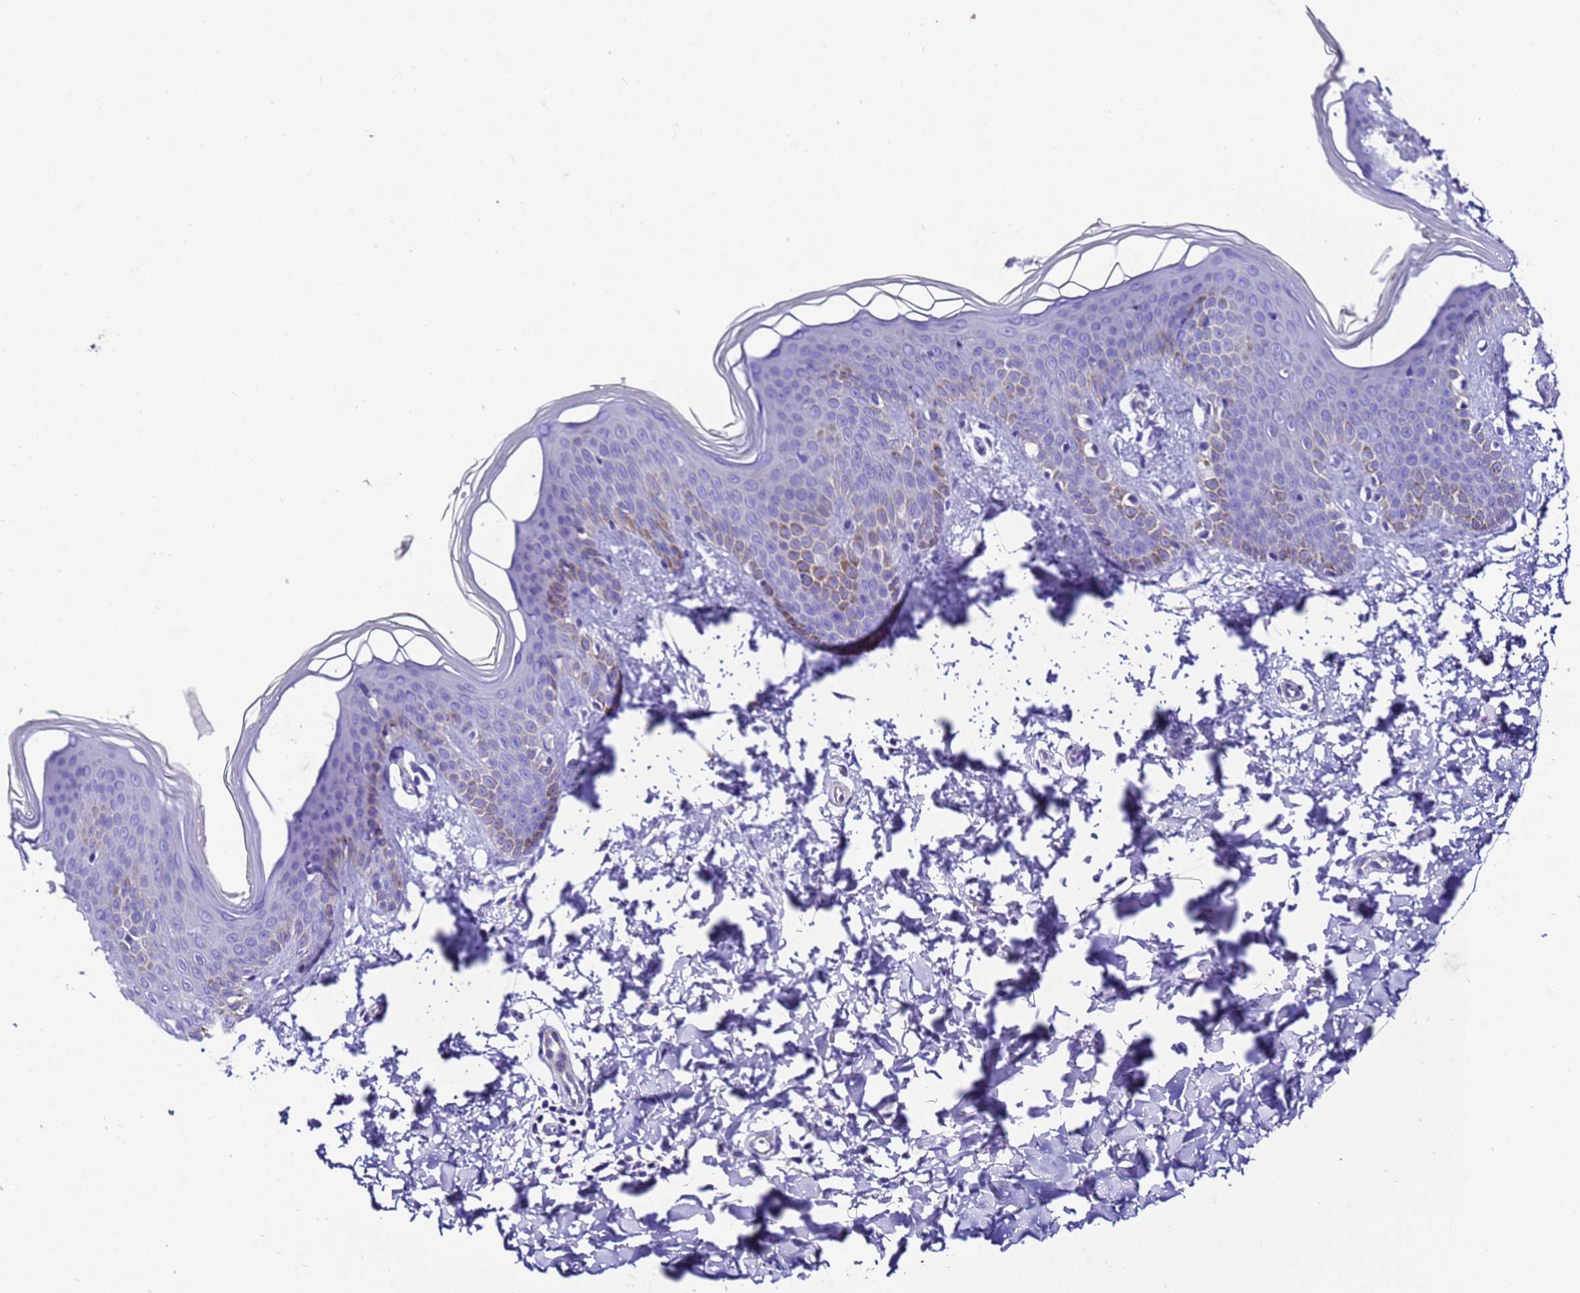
{"staining": {"intensity": "negative", "quantity": "none", "location": "none"}, "tissue": "skin", "cell_type": "Fibroblasts", "image_type": "normal", "snomed": [{"axis": "morphology", "description": "Normal tissue, NOS"}, {"axis": "topography", "description": "Skin"}], "caption": "Immunohistochemistry histopathology image of normal human skin stained for a protein (brown), which demonstrates no positivity in fibroblasts.", "gene": "UGT2A1", "patient": {"sex": "male", "age": 36}}